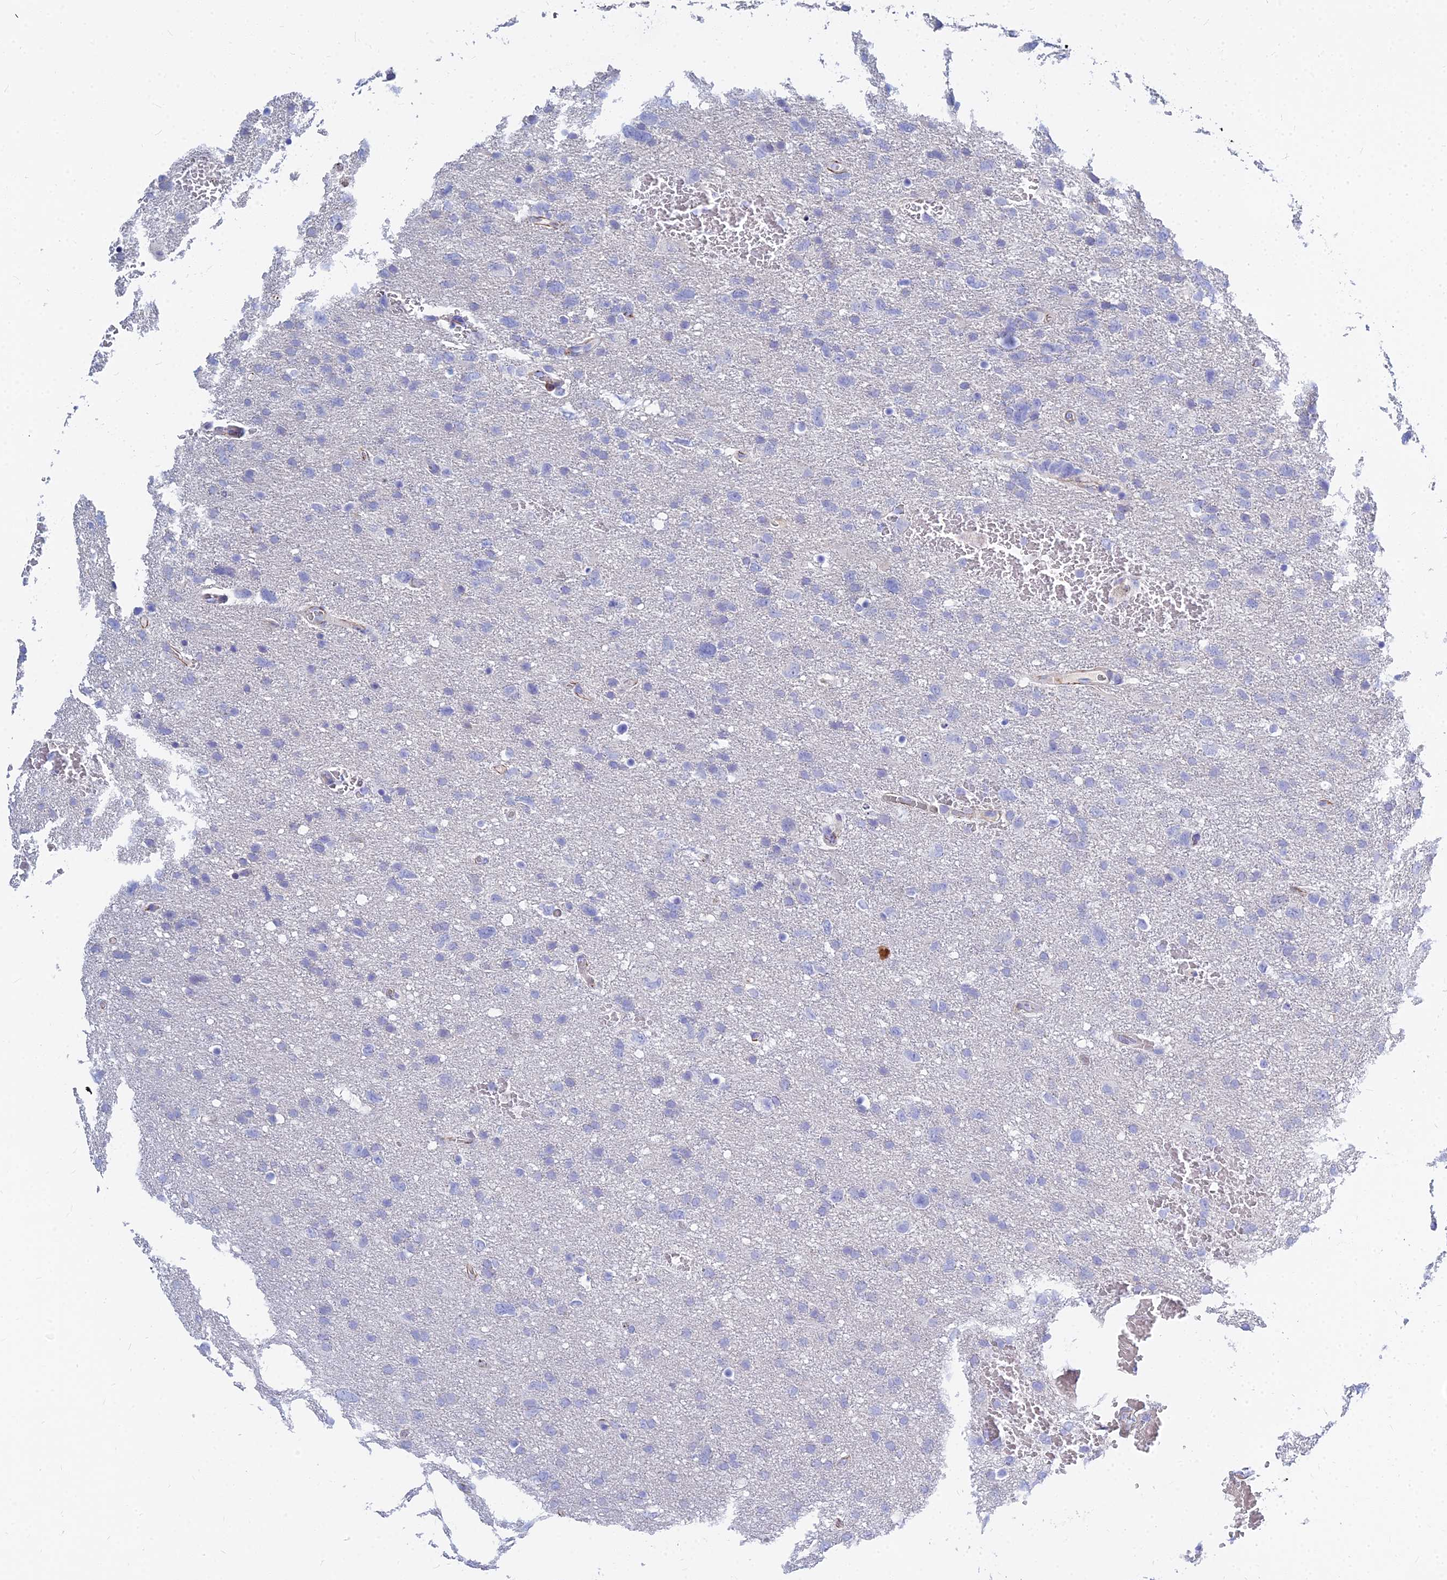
{"staining": {"intensity": "negative", "quantity": "none", "location": "none"}, "tissue": "glioma", "cell_type": "Tumor cells", "image_type": "cancer", "snomed": [{"axis": "morphology", "description": "Glioma, malignant, High grade"}, {"axis": "topography", "description": "Brain"}], "caption": "Photomicrograph shows no significant protein expression in tumor cells of high-grade glioma (malignant).", "gene": "ZNF552", "patient": {"sex": "male", "age": 61}}